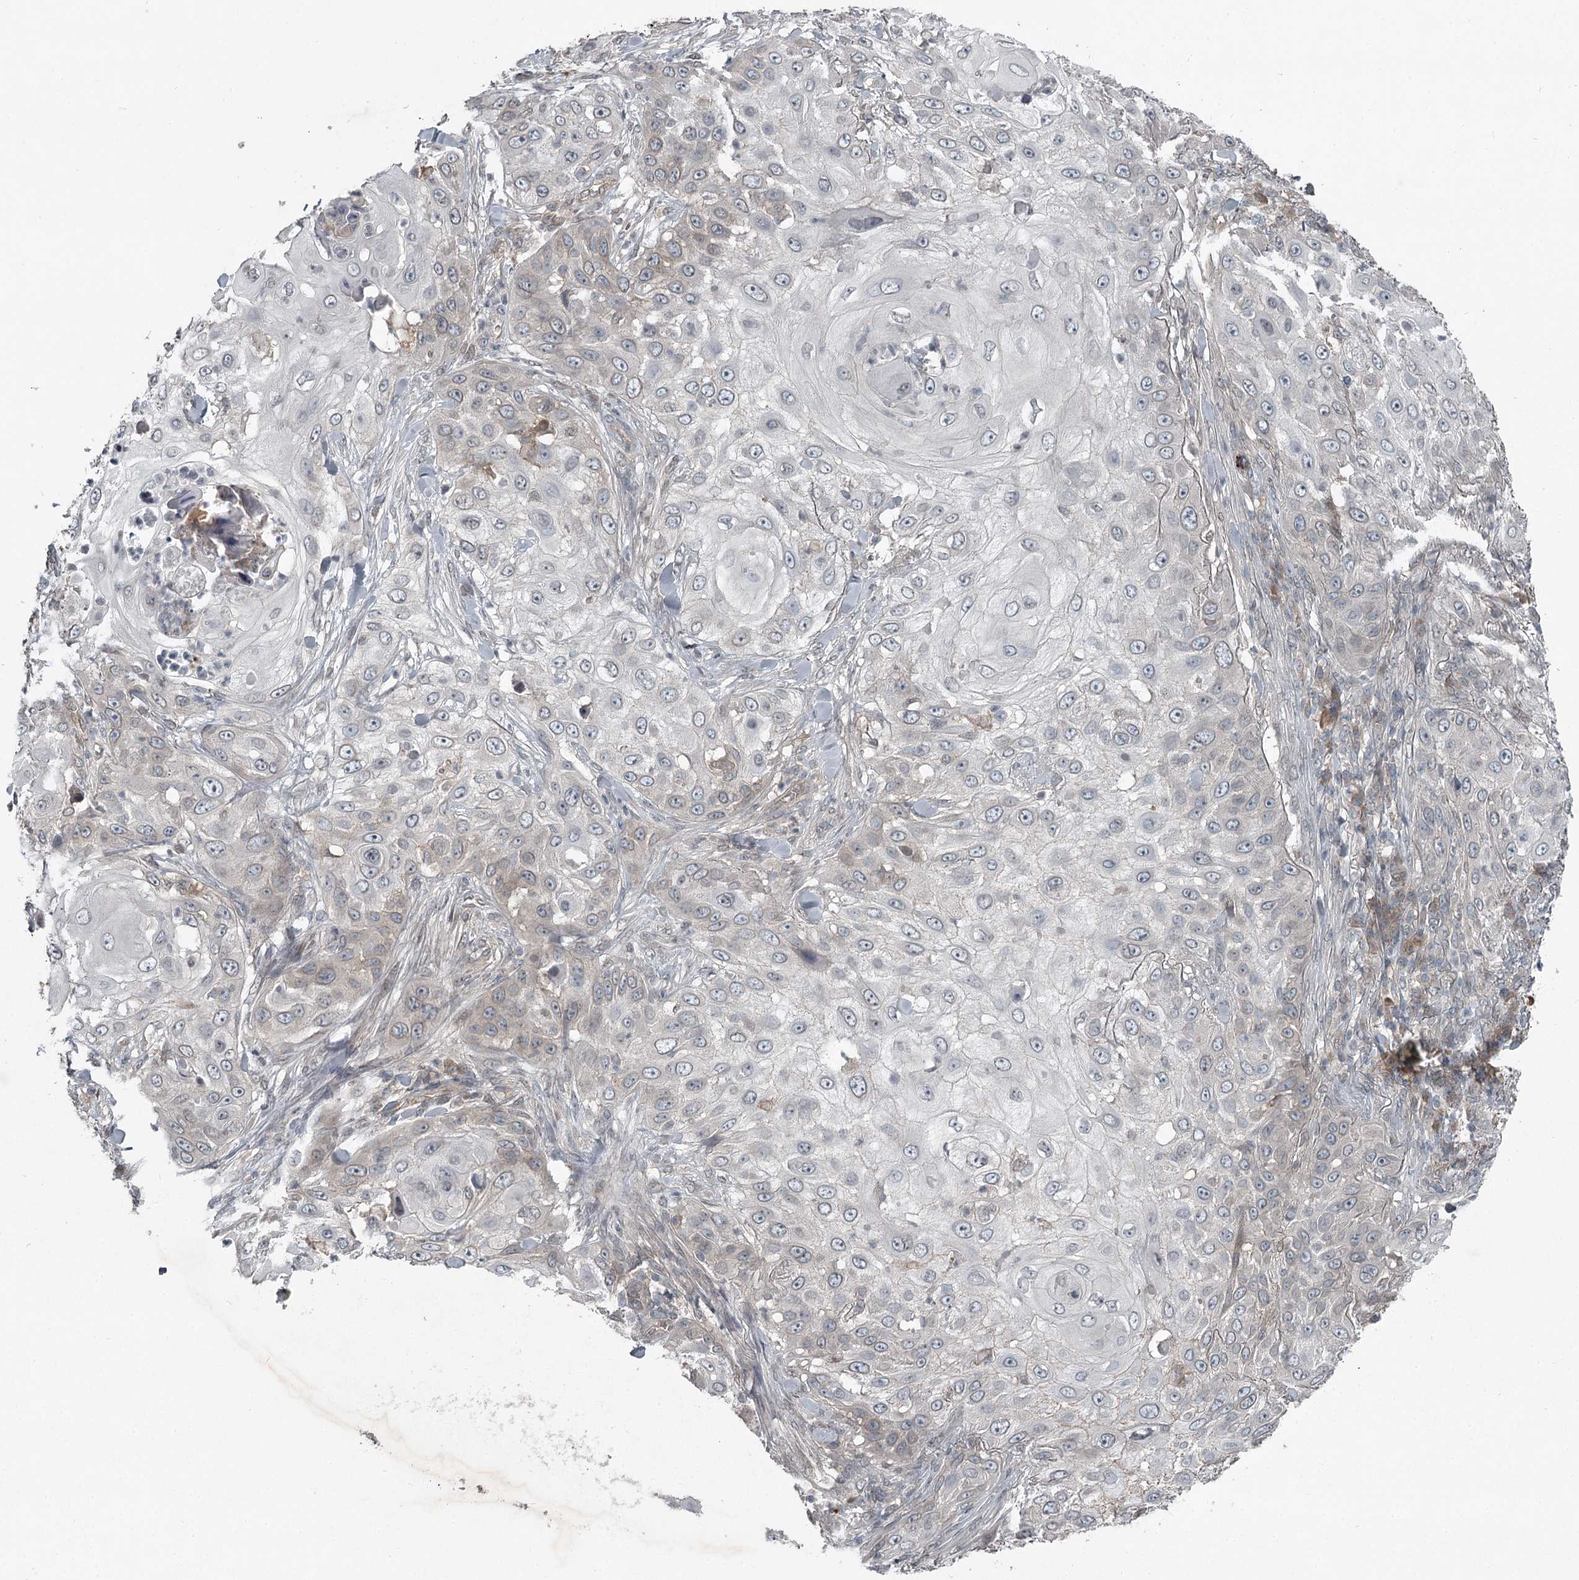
{"staining": {"intensity": "negative", "quantity": "none", "location": "none"}, "tissue": "skin cancer", "cell_type": "Tumor cells", "image_type": "cancer", "snomed": [{"axis": "morphology", "description": "Squamous cell carcinoma, NOS"}, {"axis": "topography", "description": "Skin"}], "caption": "Tumor cells are negative for protein expression in human squamous cell carcinoma (skin).", "gene": "SLC39A8", "patient": {"sex": "female", "age": 44}}